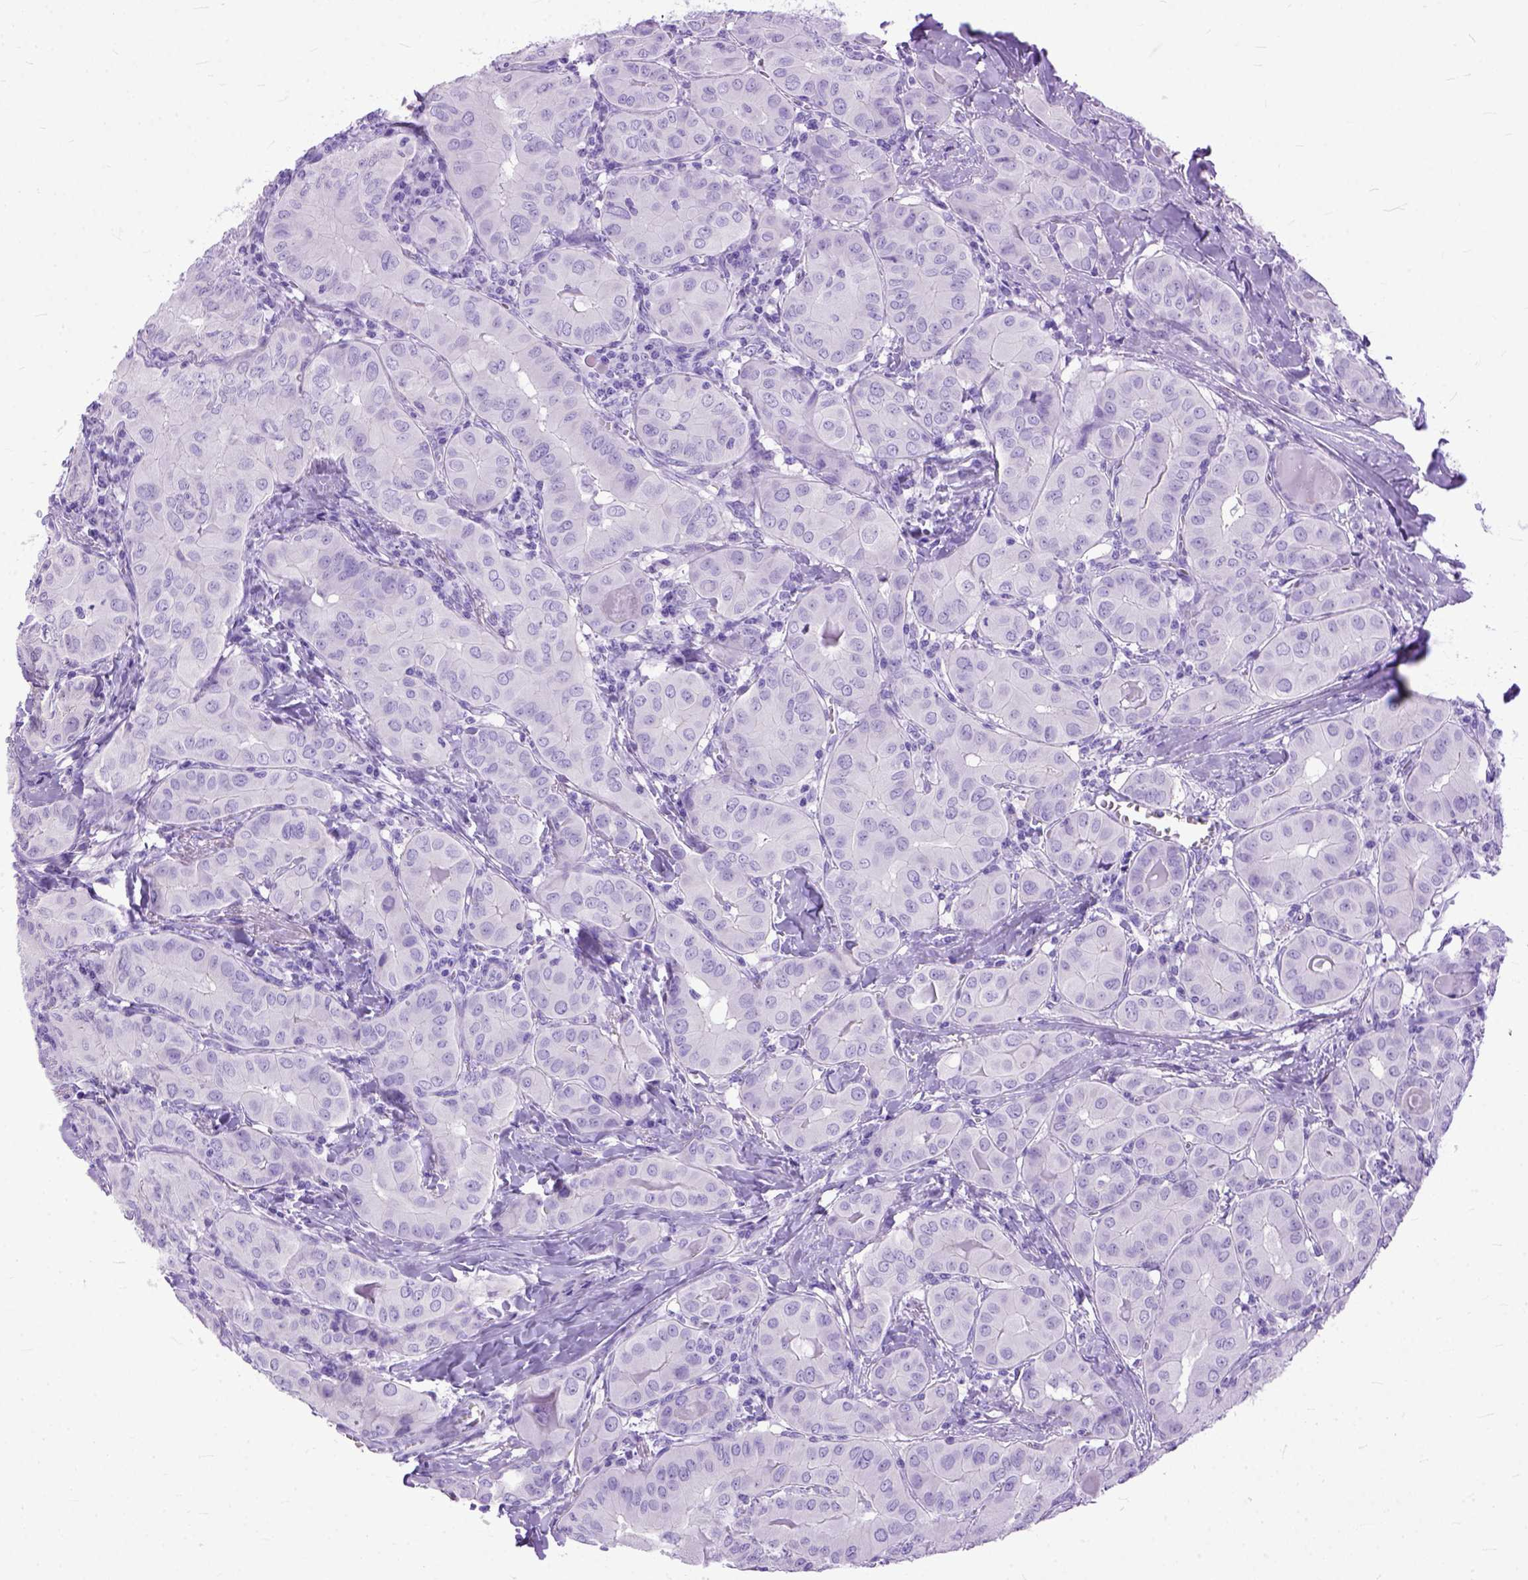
{"staining": {"intensity": "negative", "quantity": "none", "location": "none"}, "tissue": "thyroid cancer", "cell_type": "Tumor cells", "image_type": "cancer", "snomed": [{"axis": "morphology", "description": "Papillary adenocarcinoma, NOS"}, {"axis": "topography", "description": "Thyroid gland"}], "caption": "DAB (3,3'-diaminobenzidine) immunohistochemical staining of human papillary adenocarcinoma (thyroid) displays no significant positivity in tumor cells.", "gene": "GNGT1", "patient": {"sex": "female", "age": 37}}